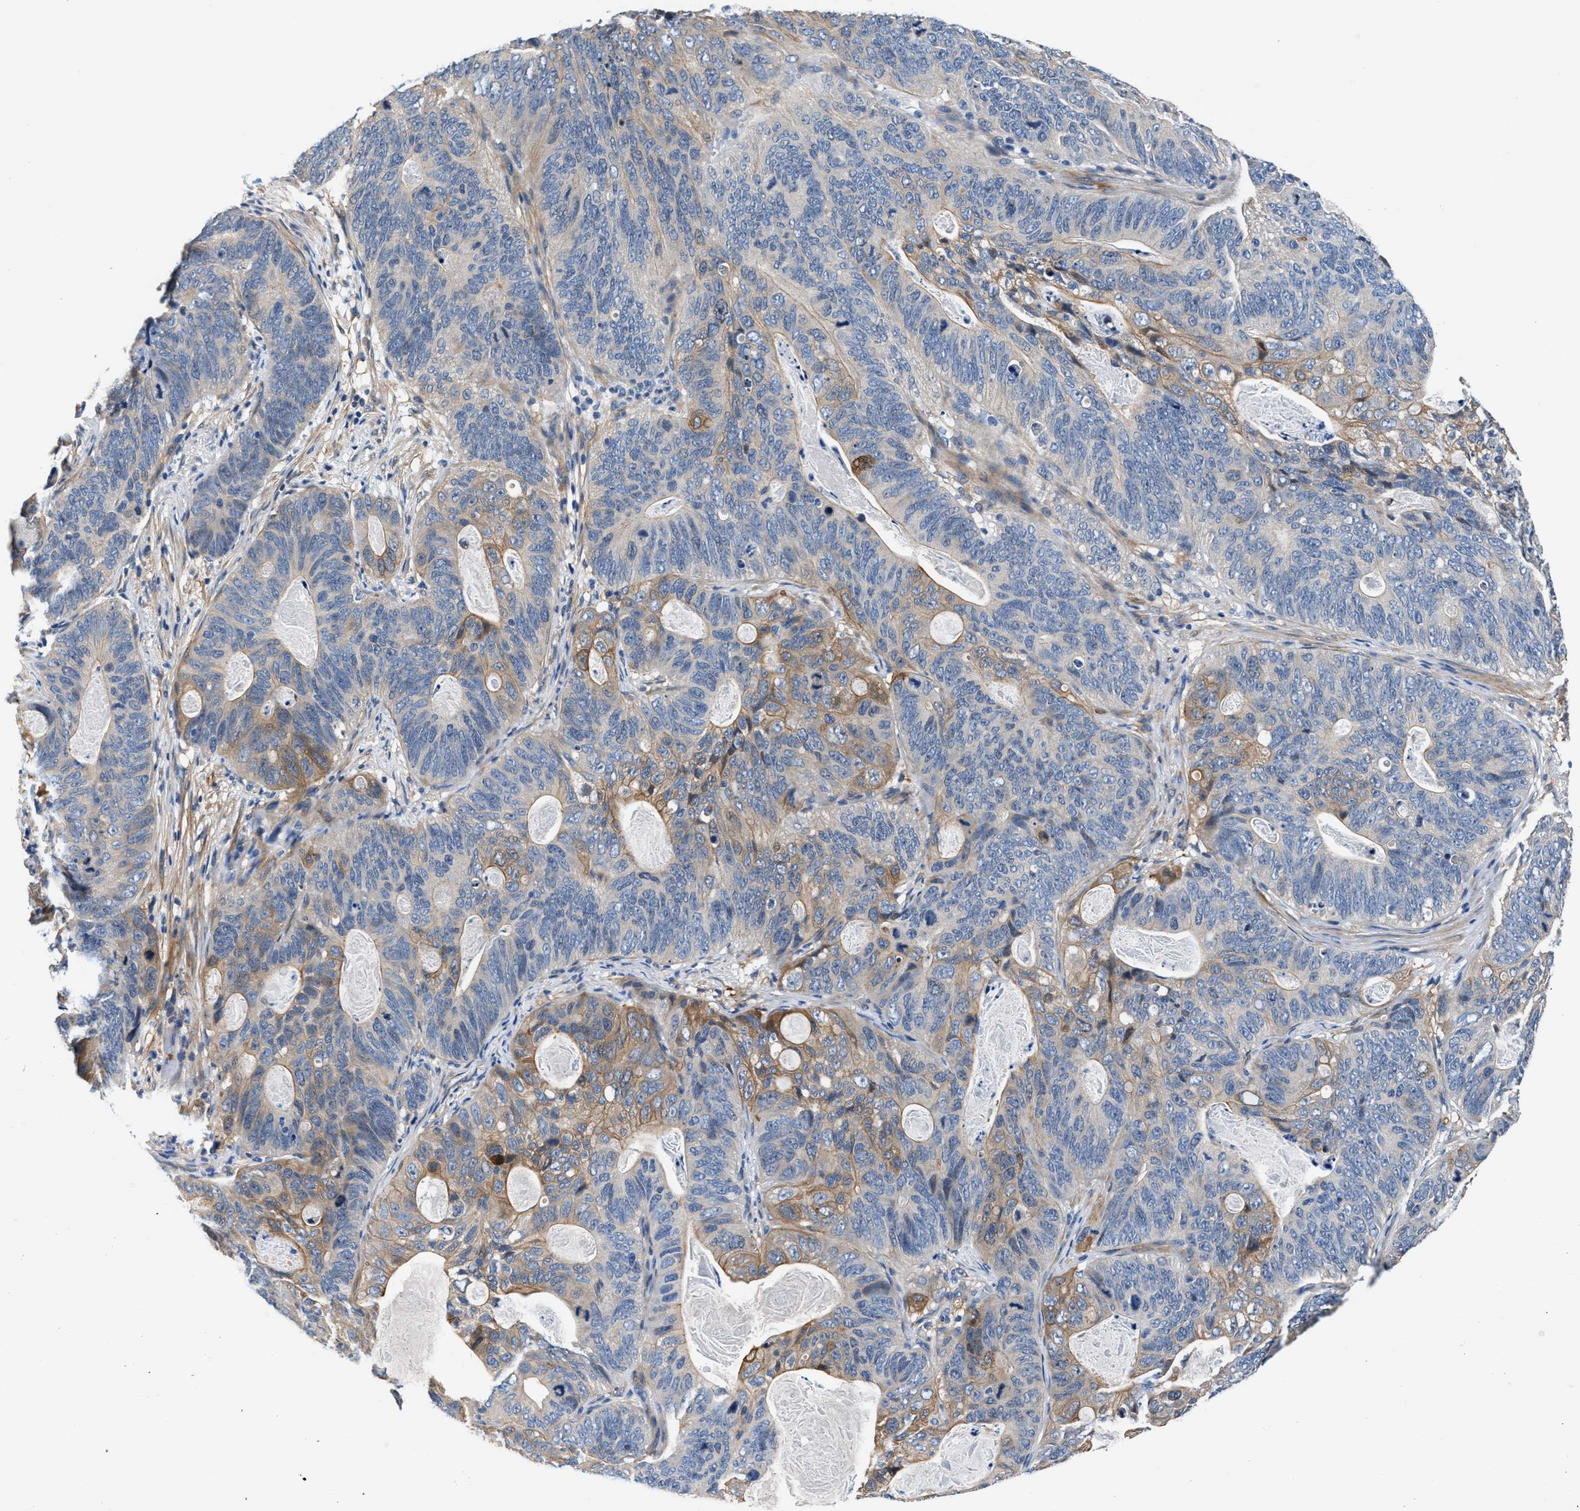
{"staining": {"intensity": "moderate", "quantity": "25%-75%", "location": "cytoplasmic/membranous"}, "tissue": "stomach cancer", "cell_type": "Tumor cells", "image_type": "cancer", "snomed": [{"axis": "morphology", "description": "Normal tissue, NOS"}, {"axis": "morphology", "description": "Adenocarcinoma, NOS"}, {"axis": "topography", "description": "Stomach"}], "caption": "A micrograph showing moderate cytoplasmic/membranous expression in approximately 25%-75% of tumor cells in stomach cancer (adenocarcinoma), as visualized by brown immunohistochemical staining.", "gene": "PARG", "patient": {"sex": "female", "age": 89}}